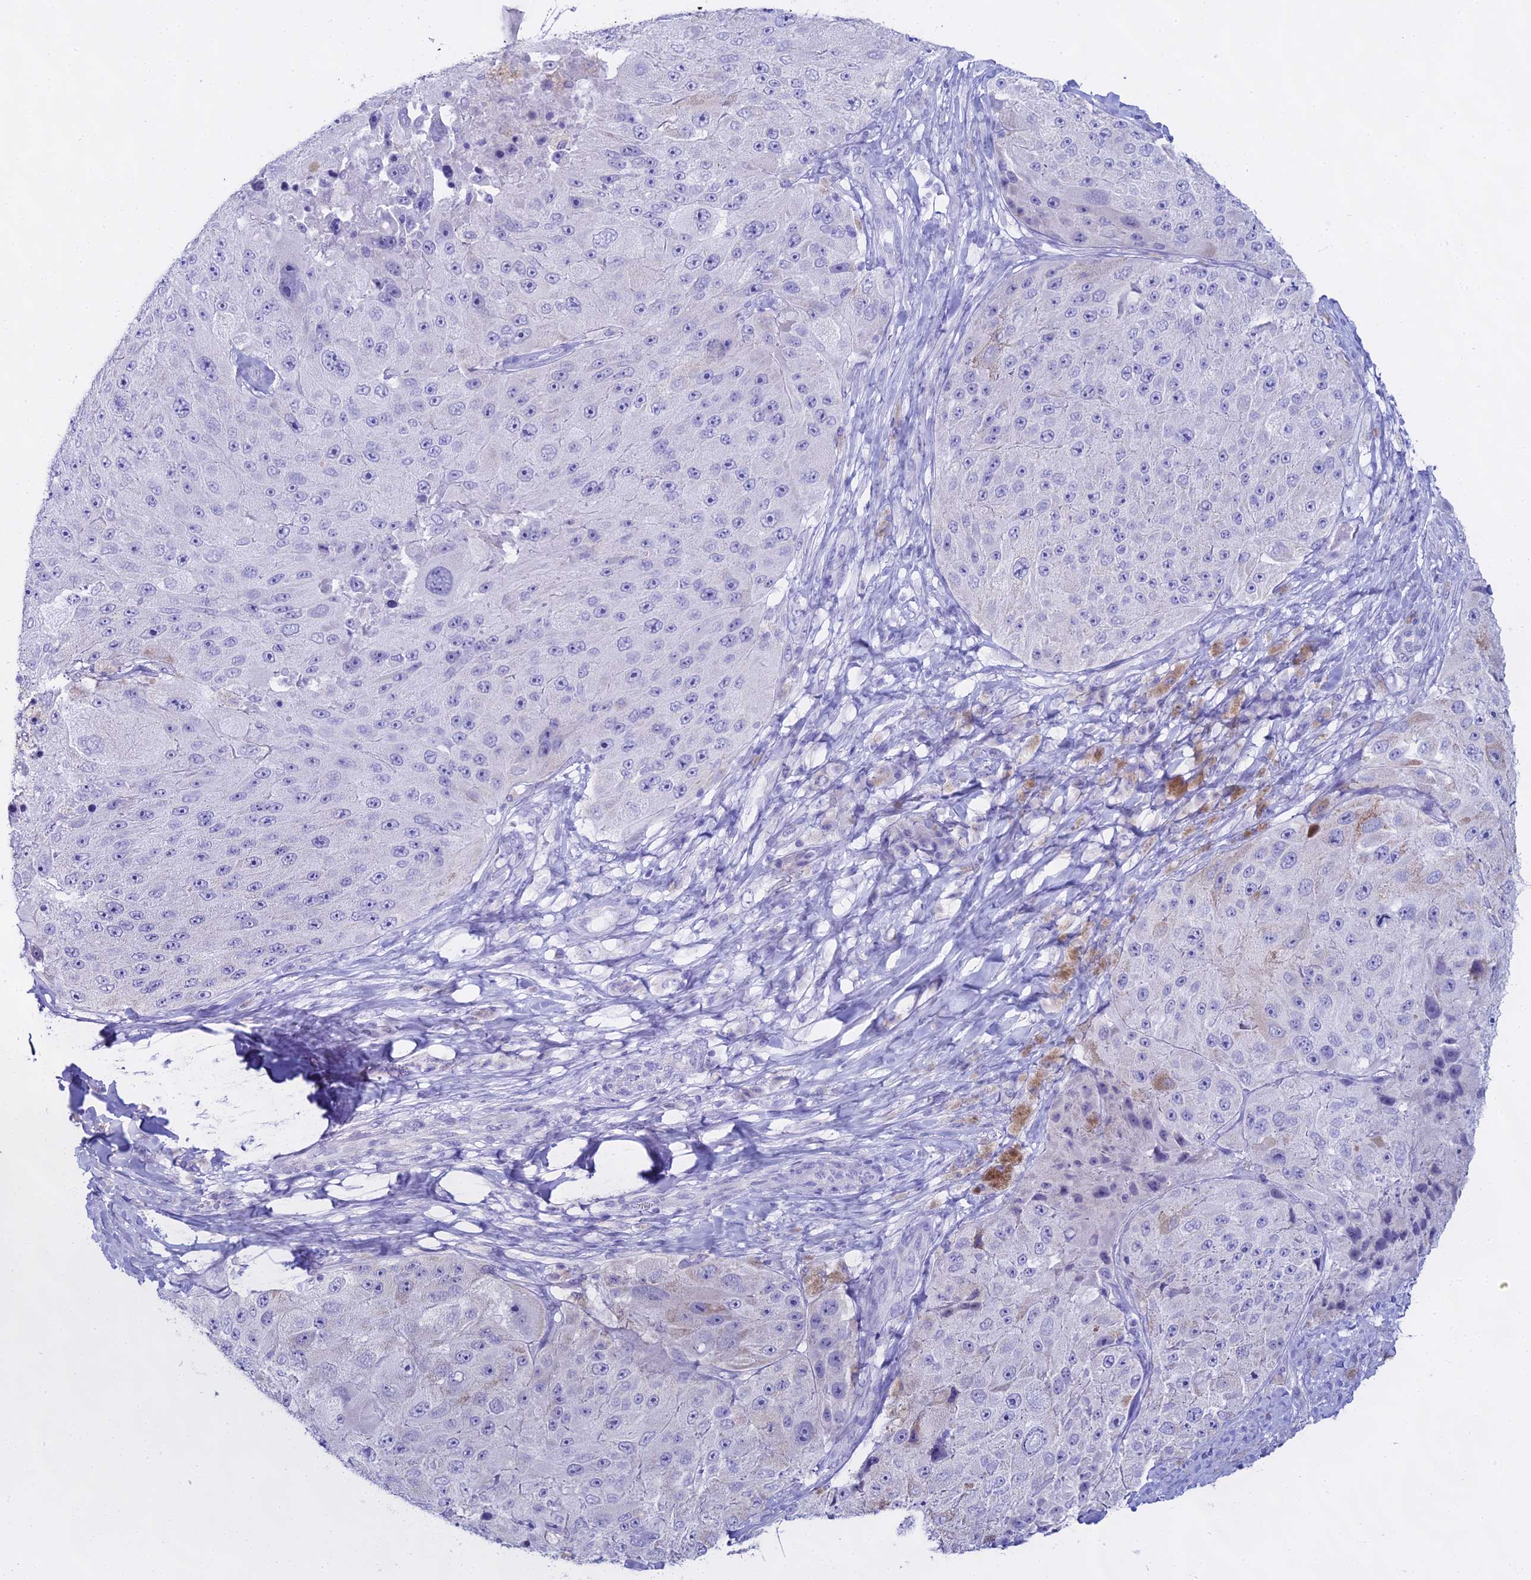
{"staining": {"intensity": "negative", "quantity": "none", "location": "none"}, "tissue": "melanoma", "cell_type": "Tumor cells", "image_type": "cancer", "snomed": [{"axis": "morphology", "description": "Malignant melanoma, Metastatic site"}, {"axis": "topography", "description": "Lymph node"}], "caption": "High magnification brightfield microscopy of melanoma stained with DAB (3,3'-diaminobenzidine) (brown) and counterstained with hematoxylin (blue): tumor cells show no significant staining.", "gene": "CGB2", "patient": {"sex": "male", "age": 62}}